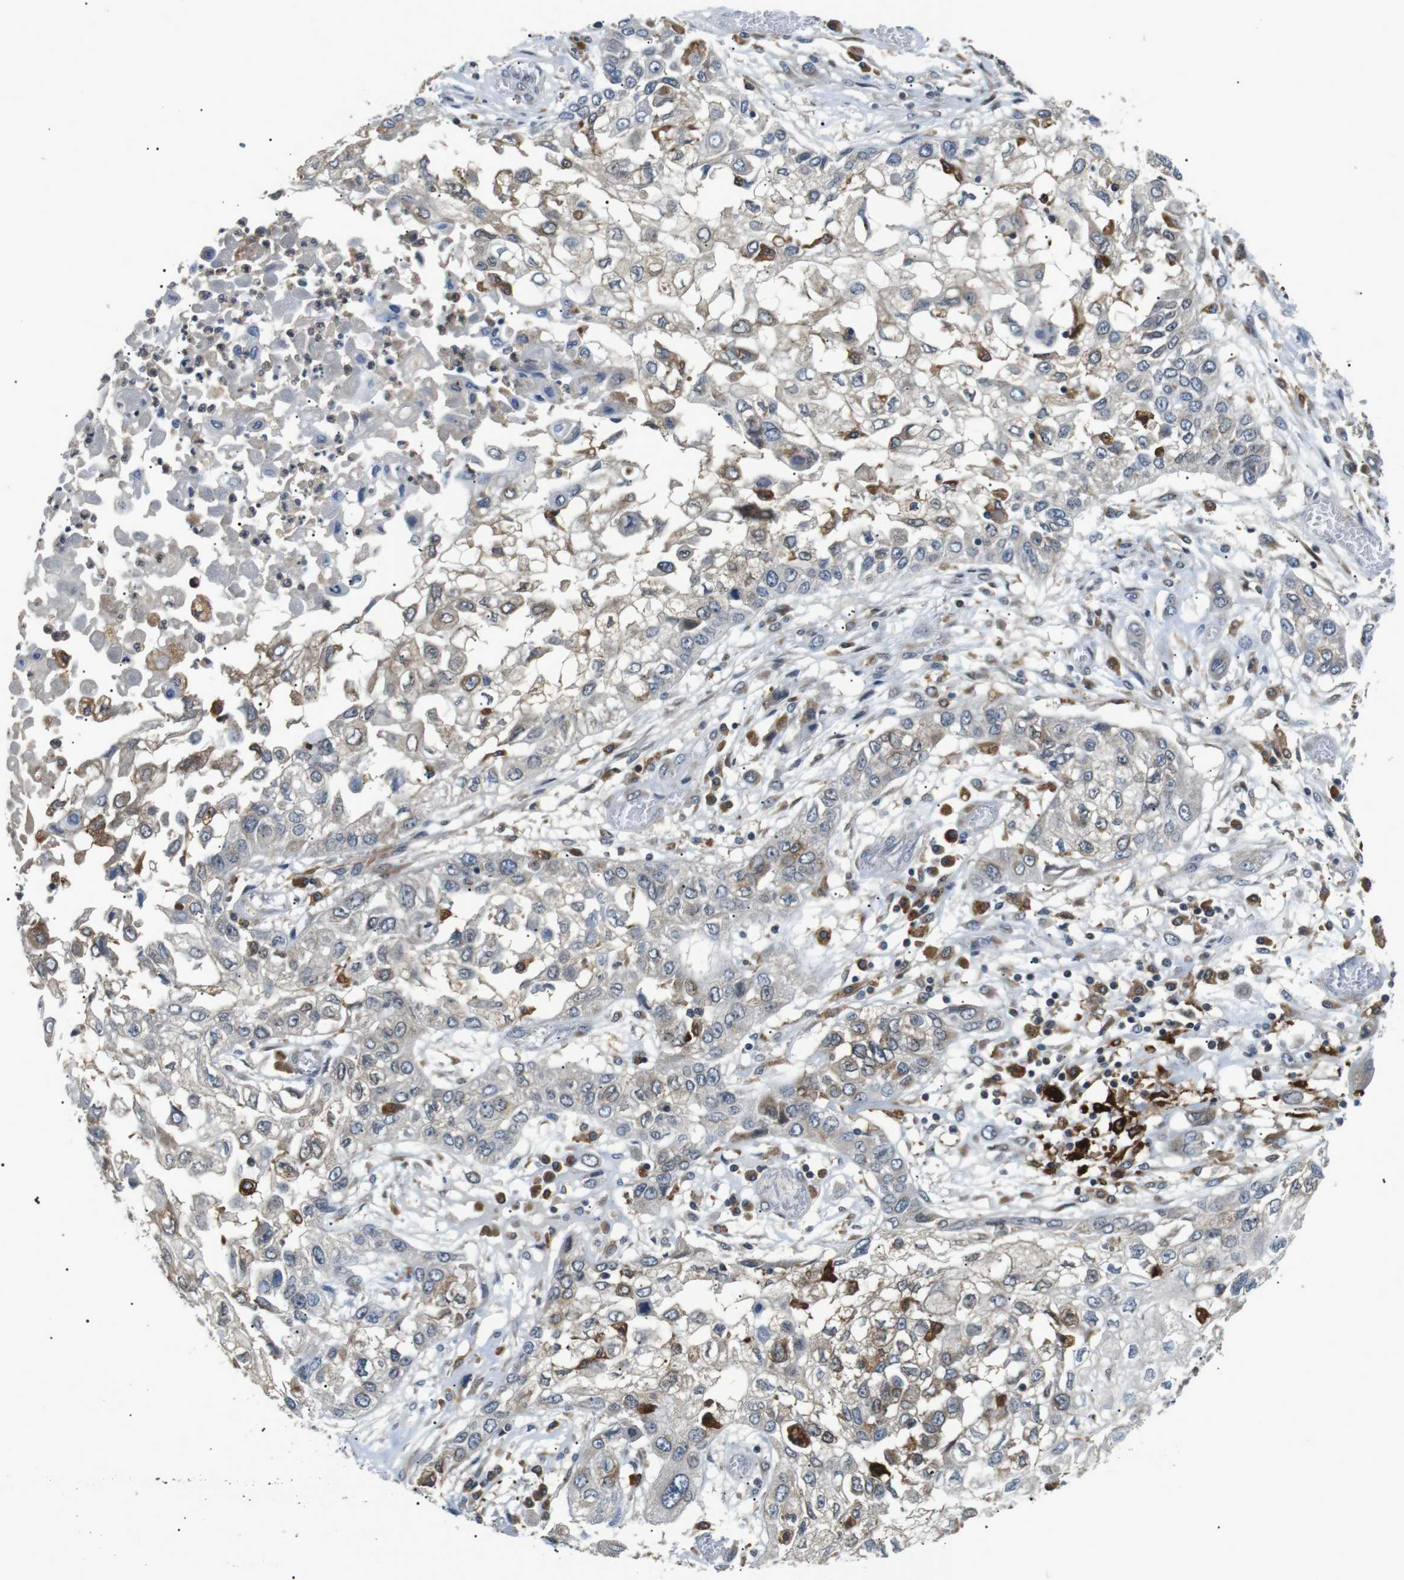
{"staining": {"intensity": "weak", "quantity": "<25%", "location": "cytoplasmic/membranous"}, "tissue": "lung cancer", "cell_type": "Tumor cells", "image_type": "cancer", "snomed": [{"axis": "morphology", "description": "Squamous cell carcinoma, NOS"}, {"axis": "topography", "description": "Lung"}], "caption": "Micrograph shows no significant protein expression in tumor cells of lung cancer (squamous cell carcinoma).", "gene": "RAB9A", "patient": {"sex": "male", "age": 71}}